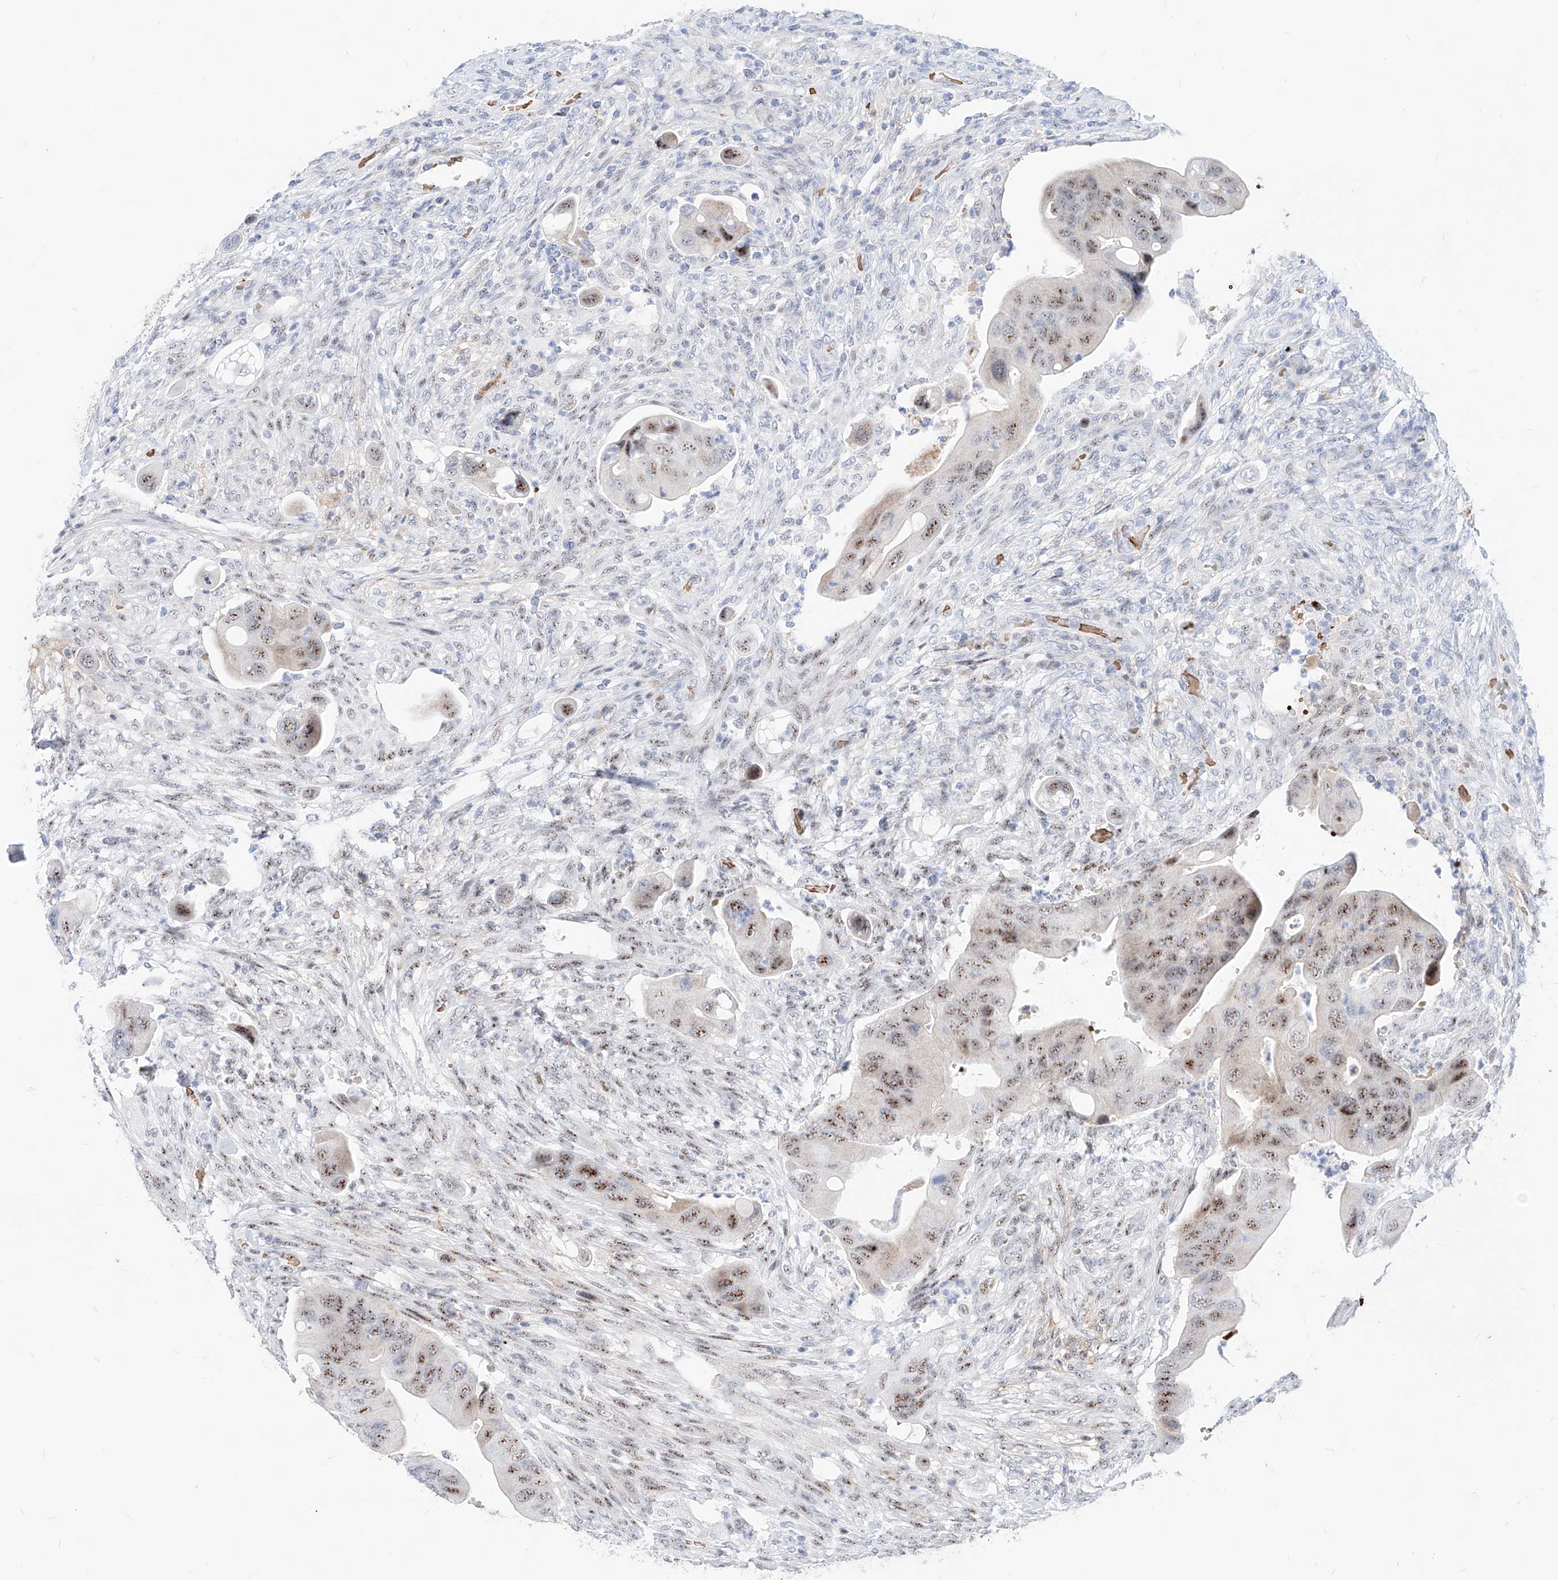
{"staining": {"intensity": "moderate", "quantity": ">75%", "location": "nuclear"}, "tissue": "colorectal cancer", "cell_type": "Tumor cells", "image_type": "cancer", "snomed": [{"axis": "morphology", "description": "Adenocarcinoma, NOS"}, {"axis": "topography", "description": "Rectum"}], "caption": "Immunohistochemical staining of human adenocarcinoma (colorectal) demonstrates medium levels of moderate nuclear protein expression in approximately >75% of tumor cells. Nuclei are stained in blue.", "gene": "ZFP42", "patient": {"sex": "female", "age": 57}}